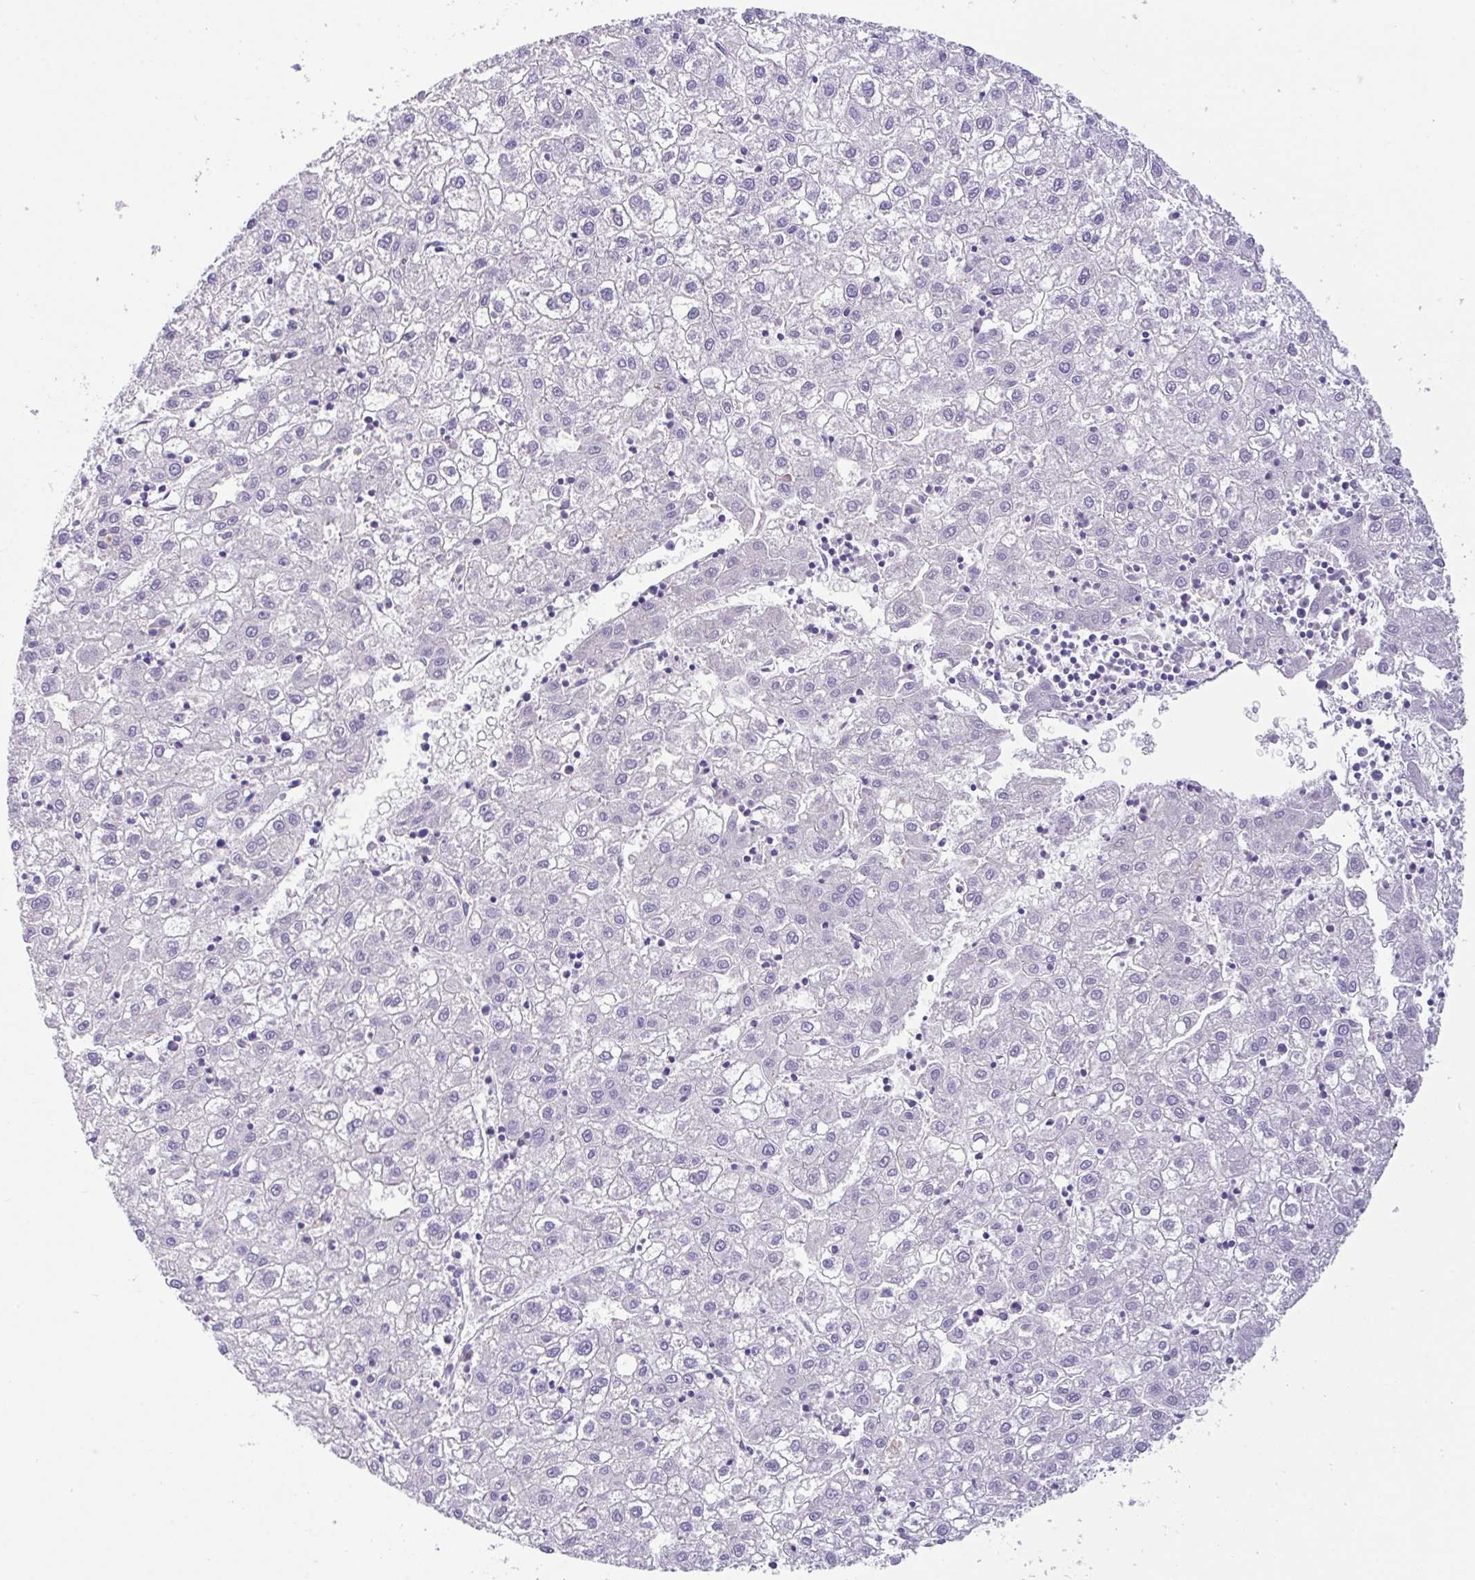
{"staining": {"intensity": "negative", "quantity": "none", "location": "none"}, "tissue": "liver cancer", "cell_type": "Tumor cells", "image_type": "cancer", "snomed": [{"axis": "morphology", "description": "Carcinoma, Hepatocellular, NOS"}, {"axis": "topography", "description": "Liver"}], "caption": "An immunohistochemistry (IHC) micrograph of liver cancer is shown. There is no staining in tumor cells of liver cancer.", "gene": "FBXL20", "patient": {"sex": "male", "age": 72}}